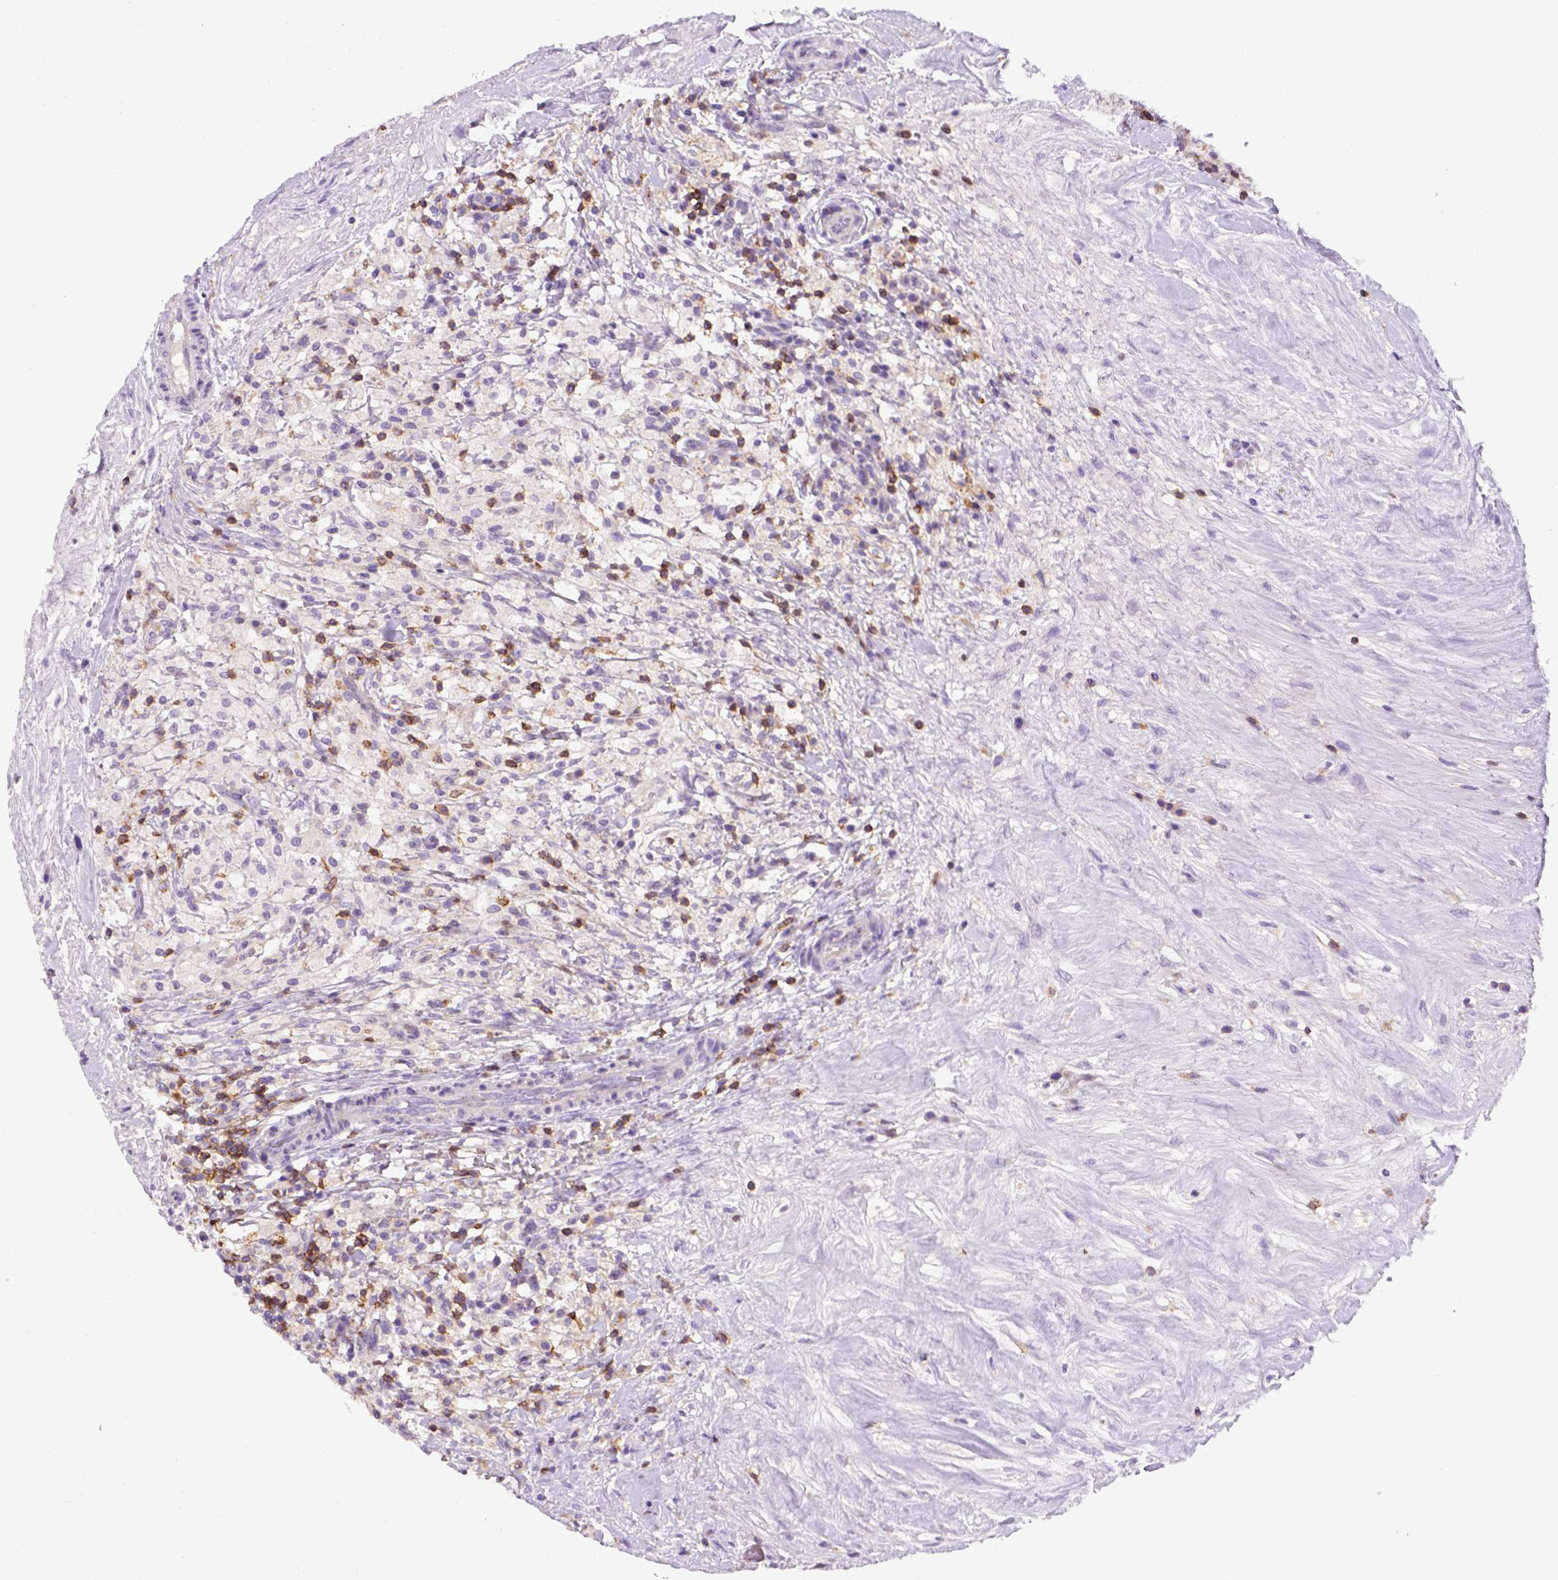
{"staining": {"intensity": "negative", "quantity": "none", "location": "none"}, "tissue": "testis cancer", "cell_type": "Tumor cells", "image_type": "cancer", "snomed": [{"axis": "morphology", "description": "Necrosis, NOS"}, {"axis": "morphology", "description": "Carcinoma, Embryonal, NOS"}, {"axis": "topography", "description": "Testis"}], "caption": "Testis cancer (embryonal carcinoma) was stained to show a protein in brown. There is no significant staining in tumor cells.", "gene": "CD3E", "patient": {"sex": "male", "age": 19}}